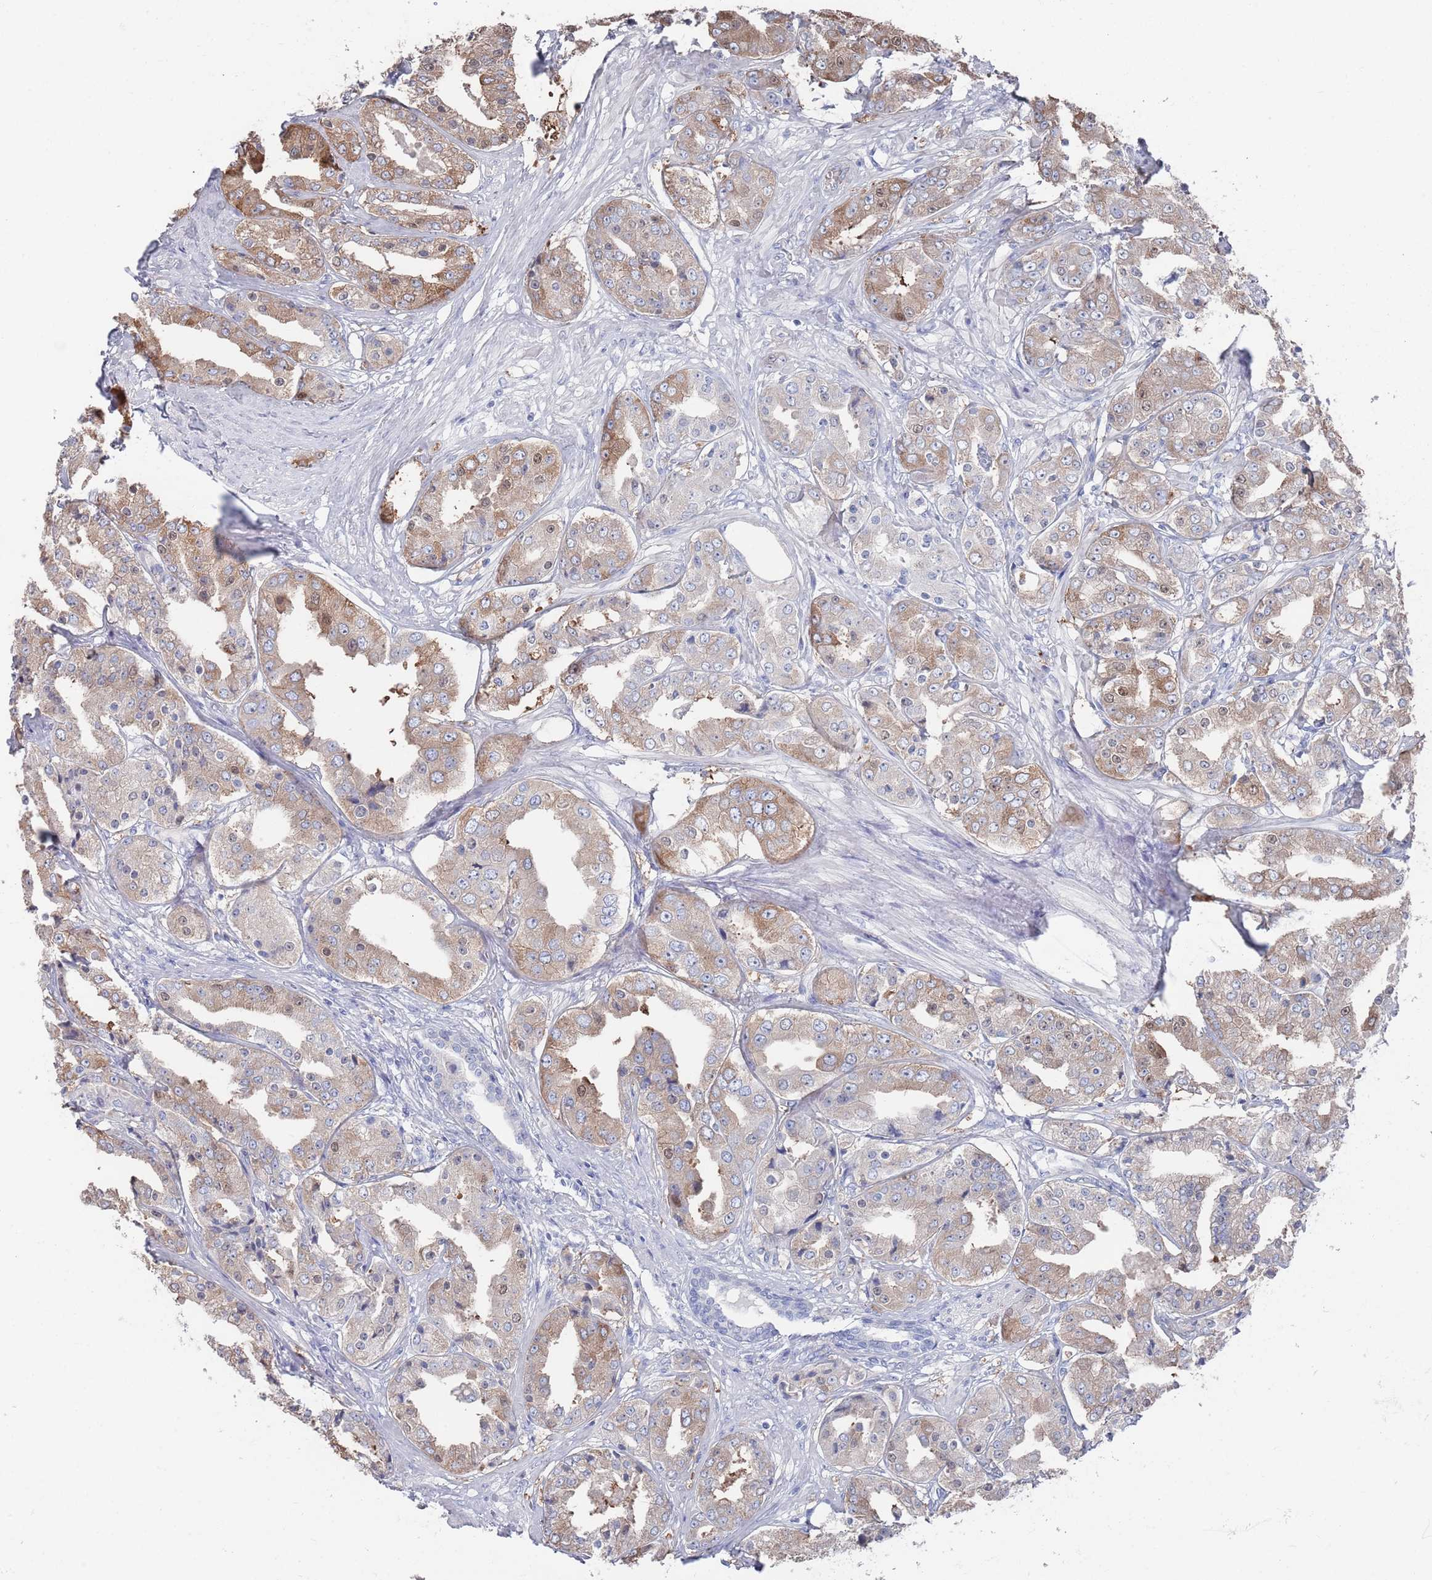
{"staining": {"intensity": "moderate", "quantity": "<25%", "location": "cytoplasmic/membranous"}, "tissue": "prostate cancer", "cell_type": "Tumor cells", "image_type": "cancer", "snomed": [{"axis": "morphology", "description": "Adenocarcinoma, High grade"}, {"axis": "topography", "description": "Prostate"}], "caption": "Brown immunohistochemical staining in prostate high-grade adenocarcinoma reveals moderate cytoplasmic/membranous expression in about <25% of tumor cells. The staining was performed using DAB (3,3'-diaminobenzidine) to visualize the protein expression in brown, while the nuclei were stained in blue with hematoxylin (Magnification: 20x).", "gene": "TMCO3", "patient": {"sex": "male", "age": 63}}